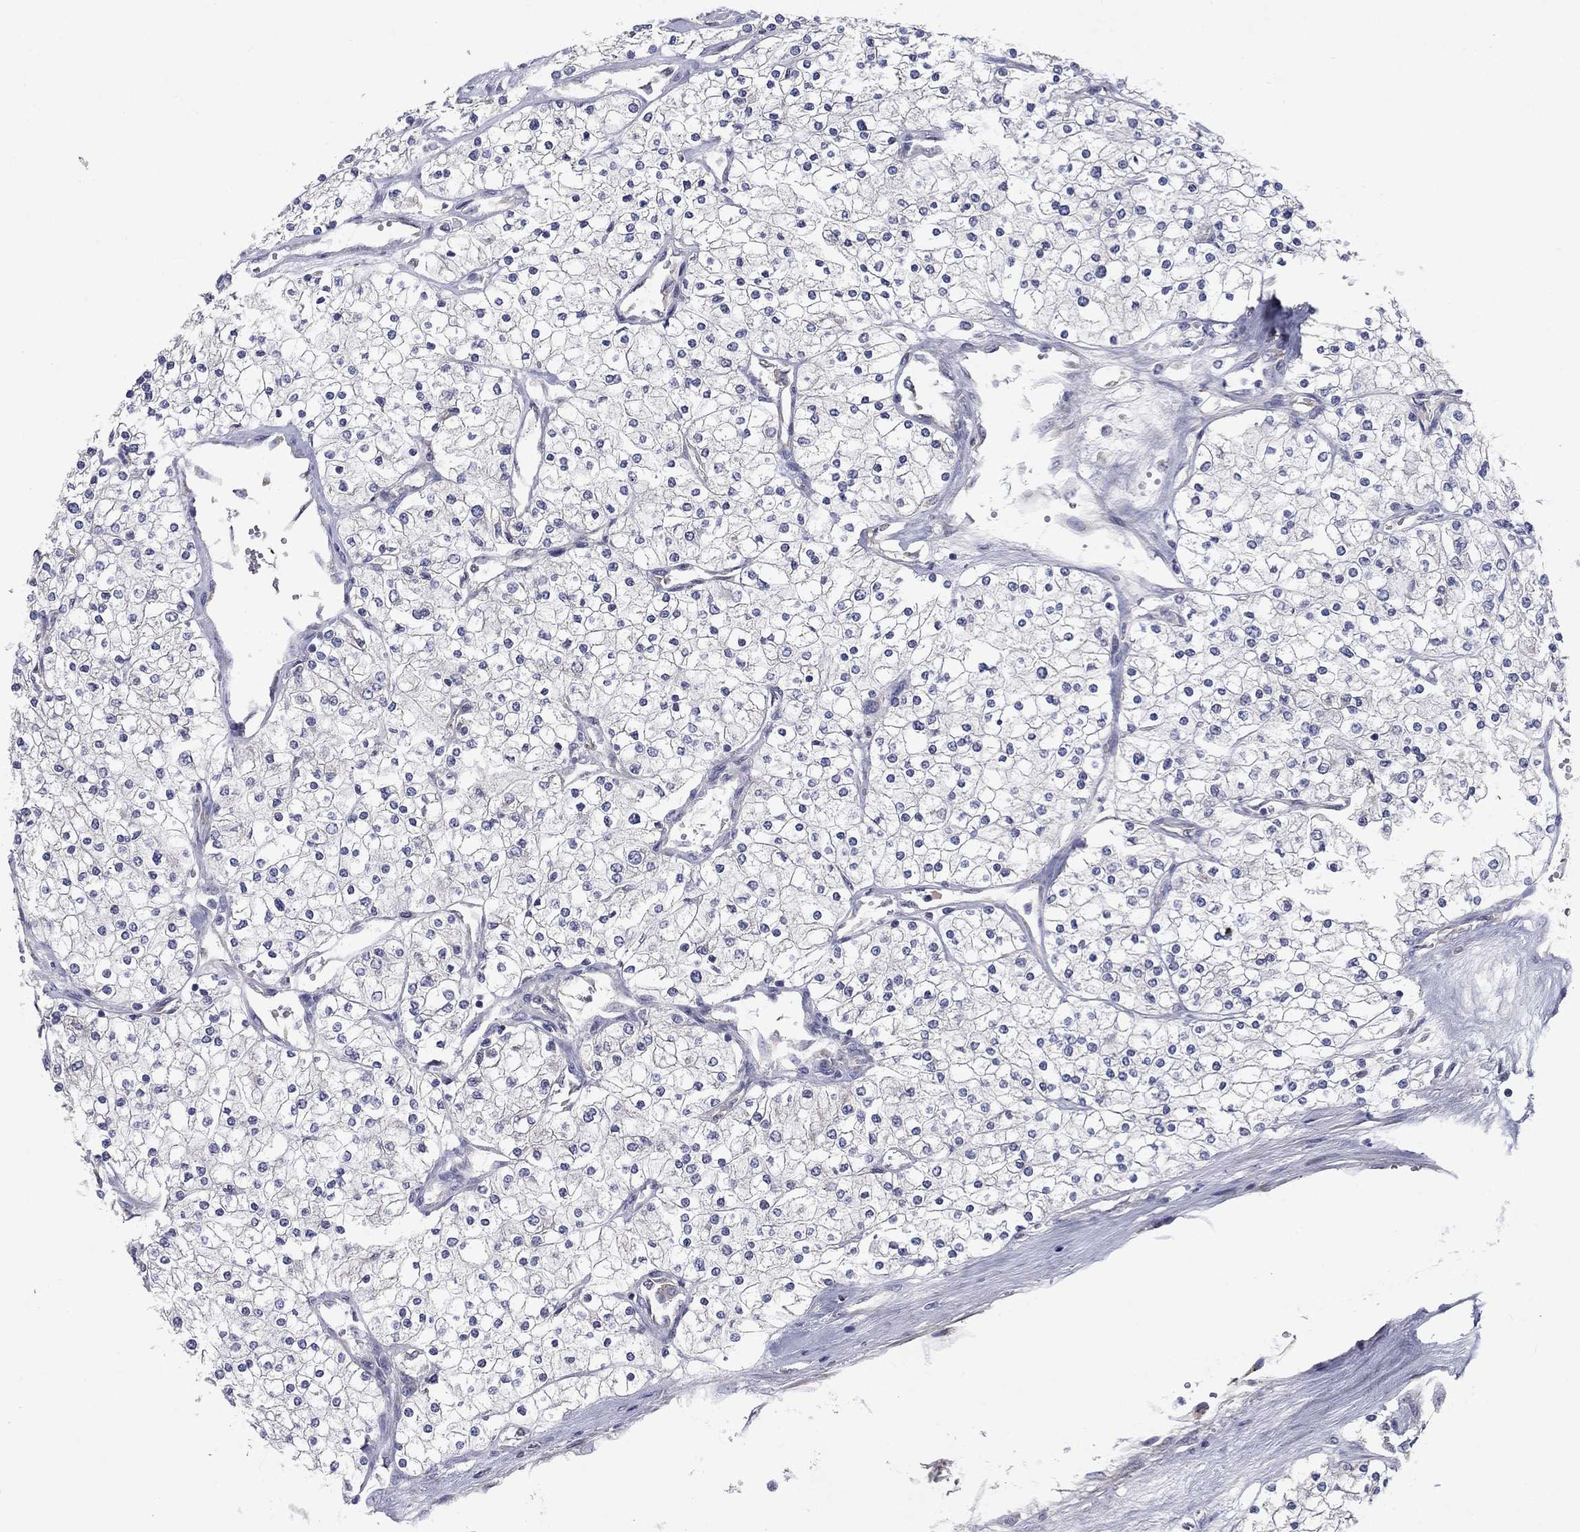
{"staining": {"intensity": "negative", "quantity": "none", "location": "none"}, "tissue": "renal cancer", "cell_type": "Tumor cells", "image_type": "cancer", "snomed": [{"axis": "morphology", "description": "Adenocarcinoma, NOS"}, {"axis": "topography", "description": "Kidney"}], "caption": "An immunohistochemistry histopathology image of renal adenocarcinoma is shown. There is no staining in tumor cells of renal adenocarcinoma. Brightfield microscopy of IHC stained with DAB (3,3'-diaminobenzidine) (brown) and hematoxylin (blue), captured at high magnification.", "gene": "CACNA1A", "patient": {"sex": "male", "age": 80}}